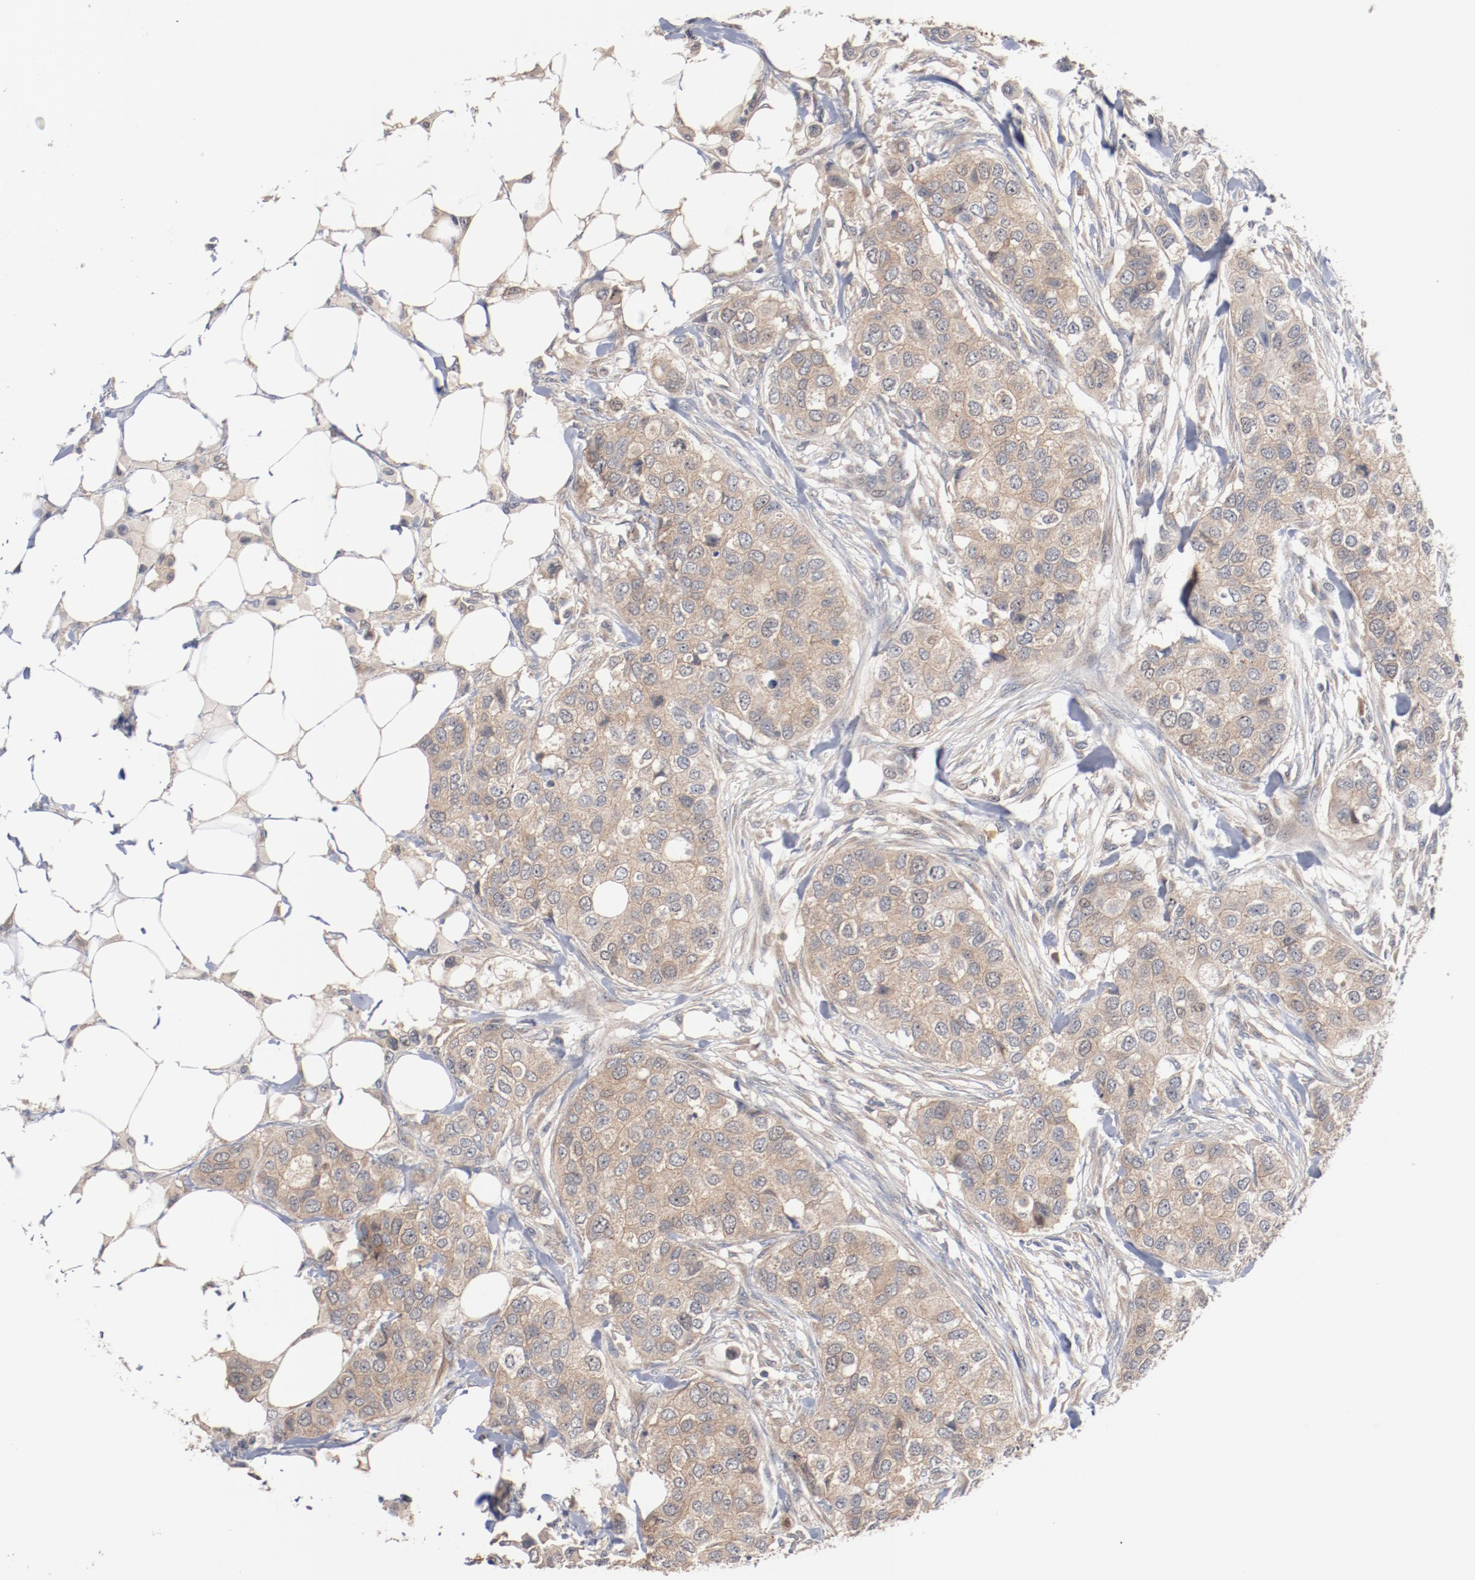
{"staining": {"intensity": "weak", "quantity": ">75%", "location": "cytoplasmic/membranous"}, "tissue": "breast cancer", "cell_type": "Tumor cells", "image_type": "cancer", "snomed": [{"axis": "morphology", "description": "Normal tissue, NOS"}, {"axis": "morphology", "description": "Duct carcinoma"}, {"axis": "topography", "description": "Breast"}], "caption": "There is low levels of weak cytoplasmic/membranous staining in tumor cells of breast invasive ductal carcinoma, as demonstrated by immunohistochemical staining (brown color).", "gene": "RNASE11", "patient": {"sex": "female", "age": 49}}